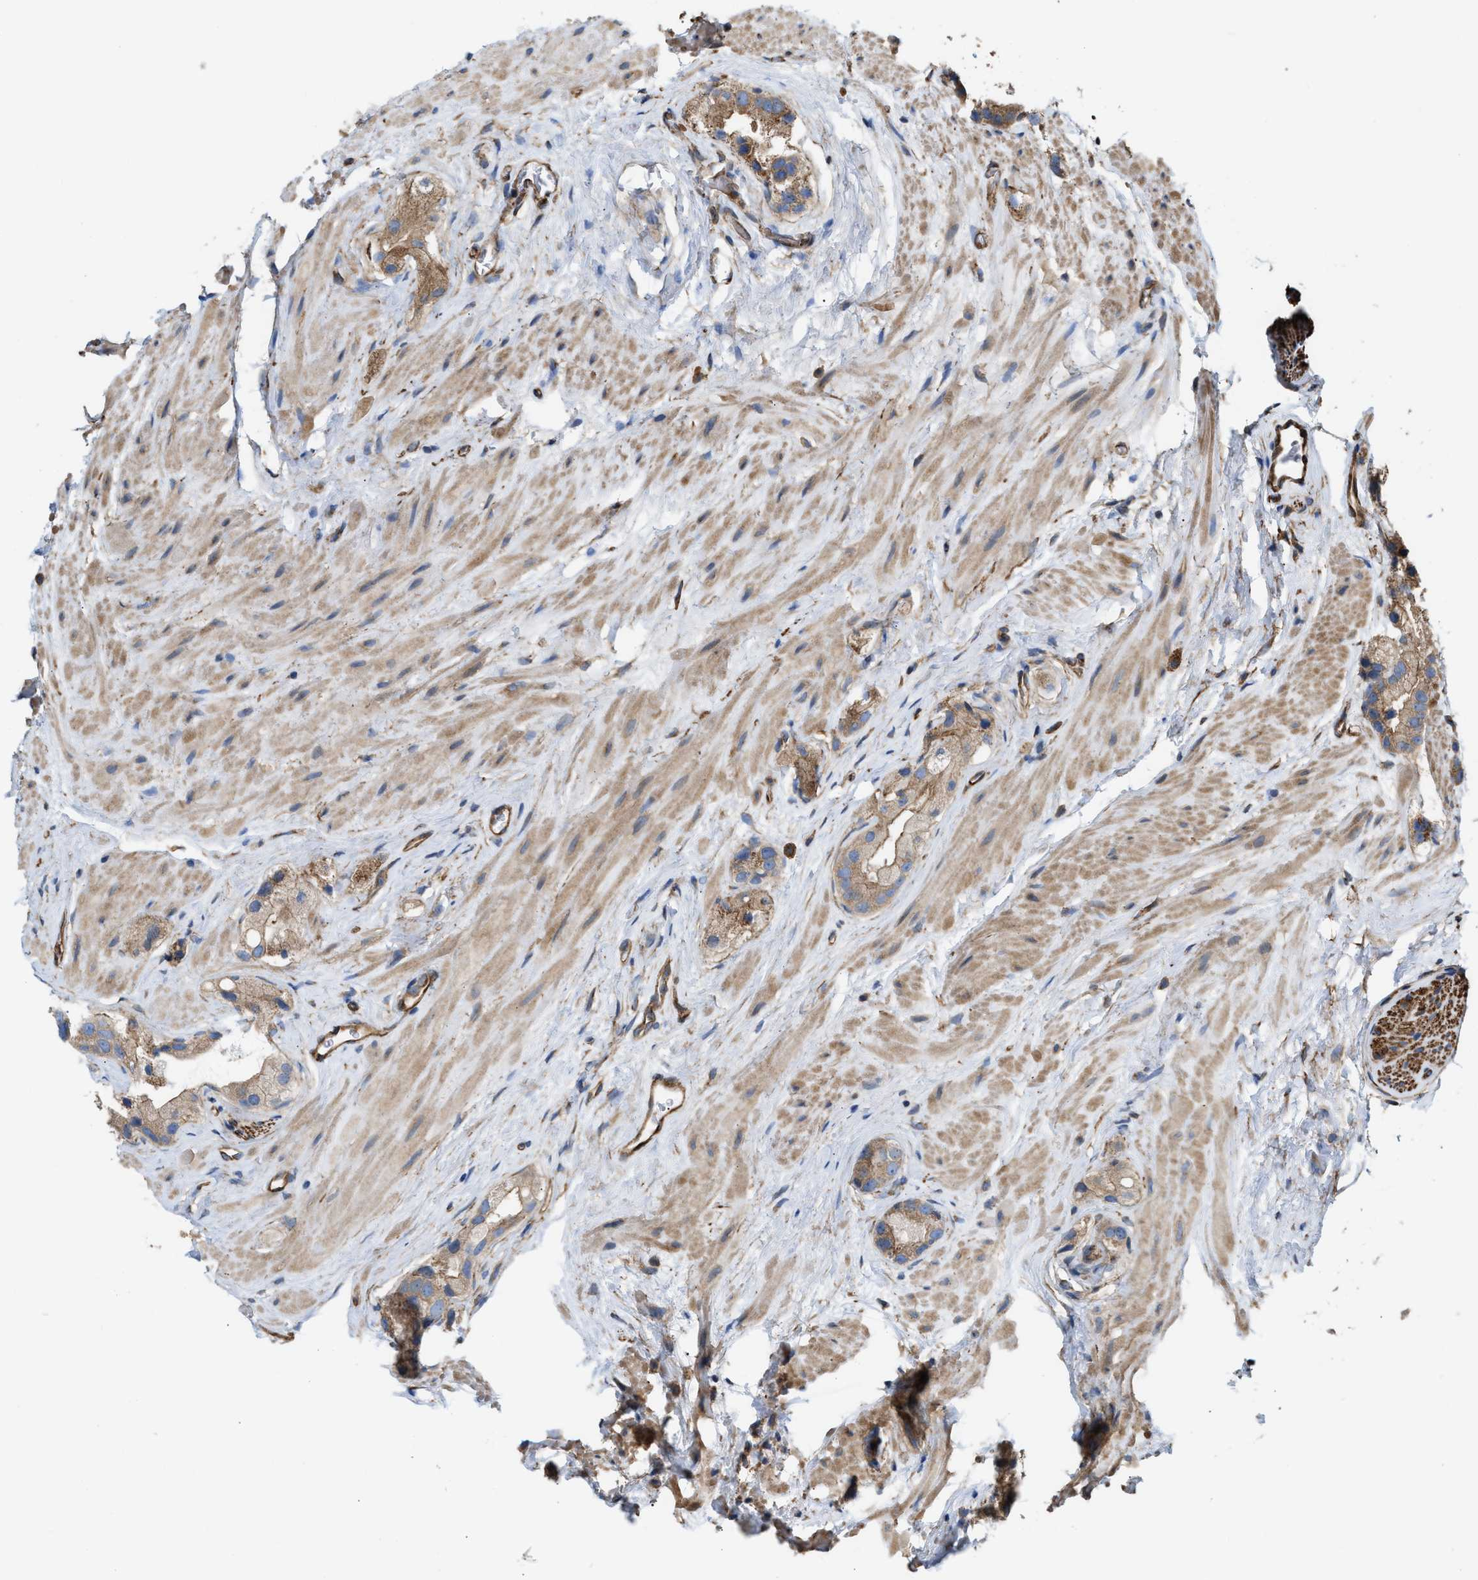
{"staining": {"intensity": "moderate", "quantity": ">75%", "location": "cytoplasmic/membranous"}, "tissue": "prostate cancer", "cell_type": "Tumor cells", "image_type": "cancer", "snomed": [{"axis": "morphology", "description": "Adenocarcinoma, High grade"}, {"axis": "topography", "description": "Prostate"}], "caption": "The immunohistochemical stain highlights moderate cytoplasmic/membranous staining in tumor cells of prostate cancer (adenocarcinoma (high-grade)) tissue. Immunohistochemistry (ihc) stains the protein in brown and the nuclei are stained blue.", "gene": "EPS15L1", "patient": {"sex": "male", "age": 63}}